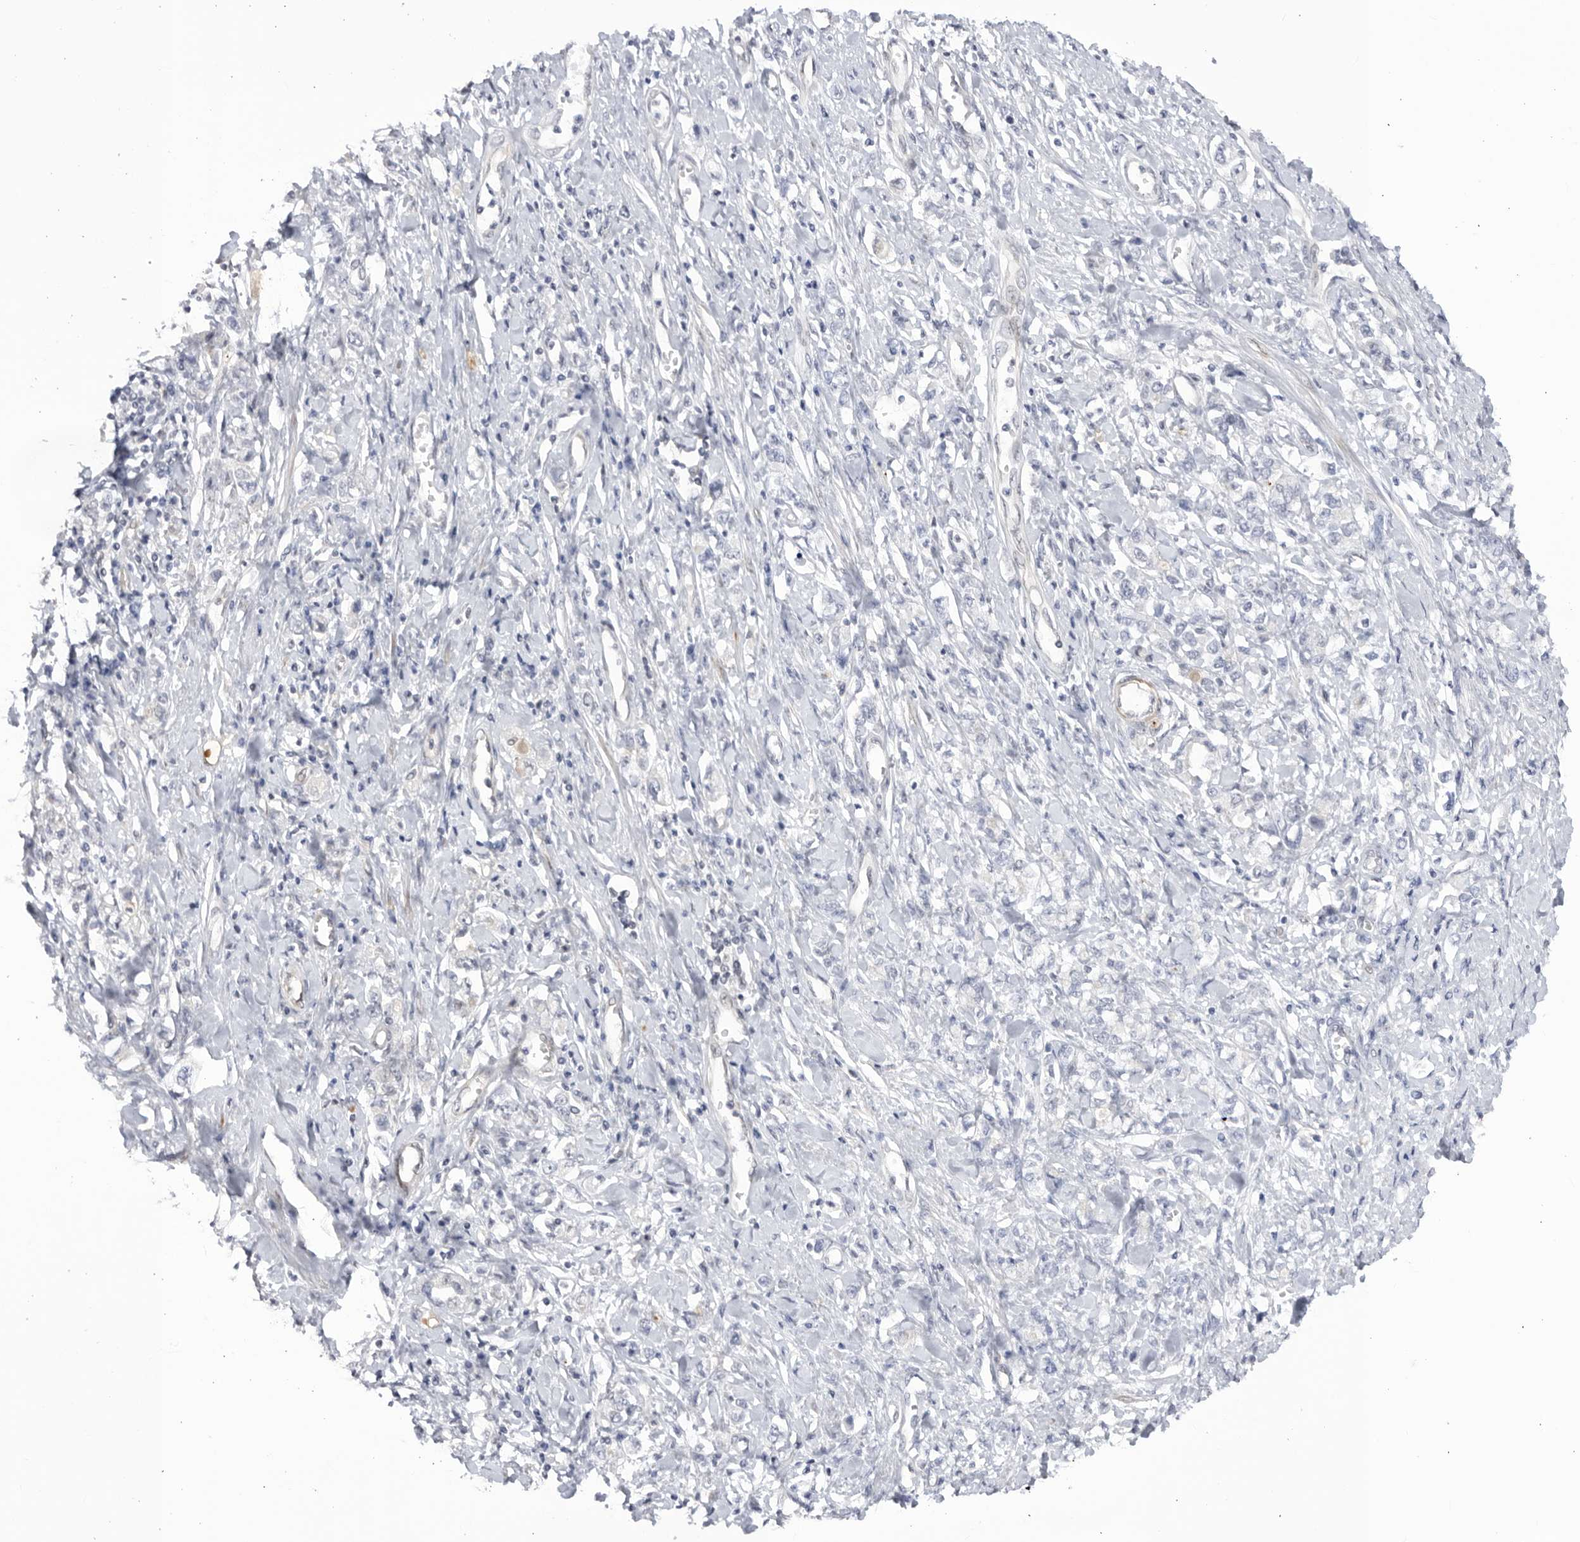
{"staining": {"intensity": "negative", "quantity": "none", "location": "none"}, "tissue": "stomach cancer", "cell_type": "Tumor cells", "image_type": "cancer", "snomed": [{"axis": "morphology", "description": "Adenocarcinoma, NOS"}, {"axis": "topography", "description": "Stomach"}], "caption": "The histopathology image demonstrates no staining of tumor cells in stomach adenocarcinoma. (DAB (3,3'-diaminobenzidine) IHC with hematoxylin counter stain).", "gene": "CNBD1", "patient": {"sex": "female", "age": 76}}